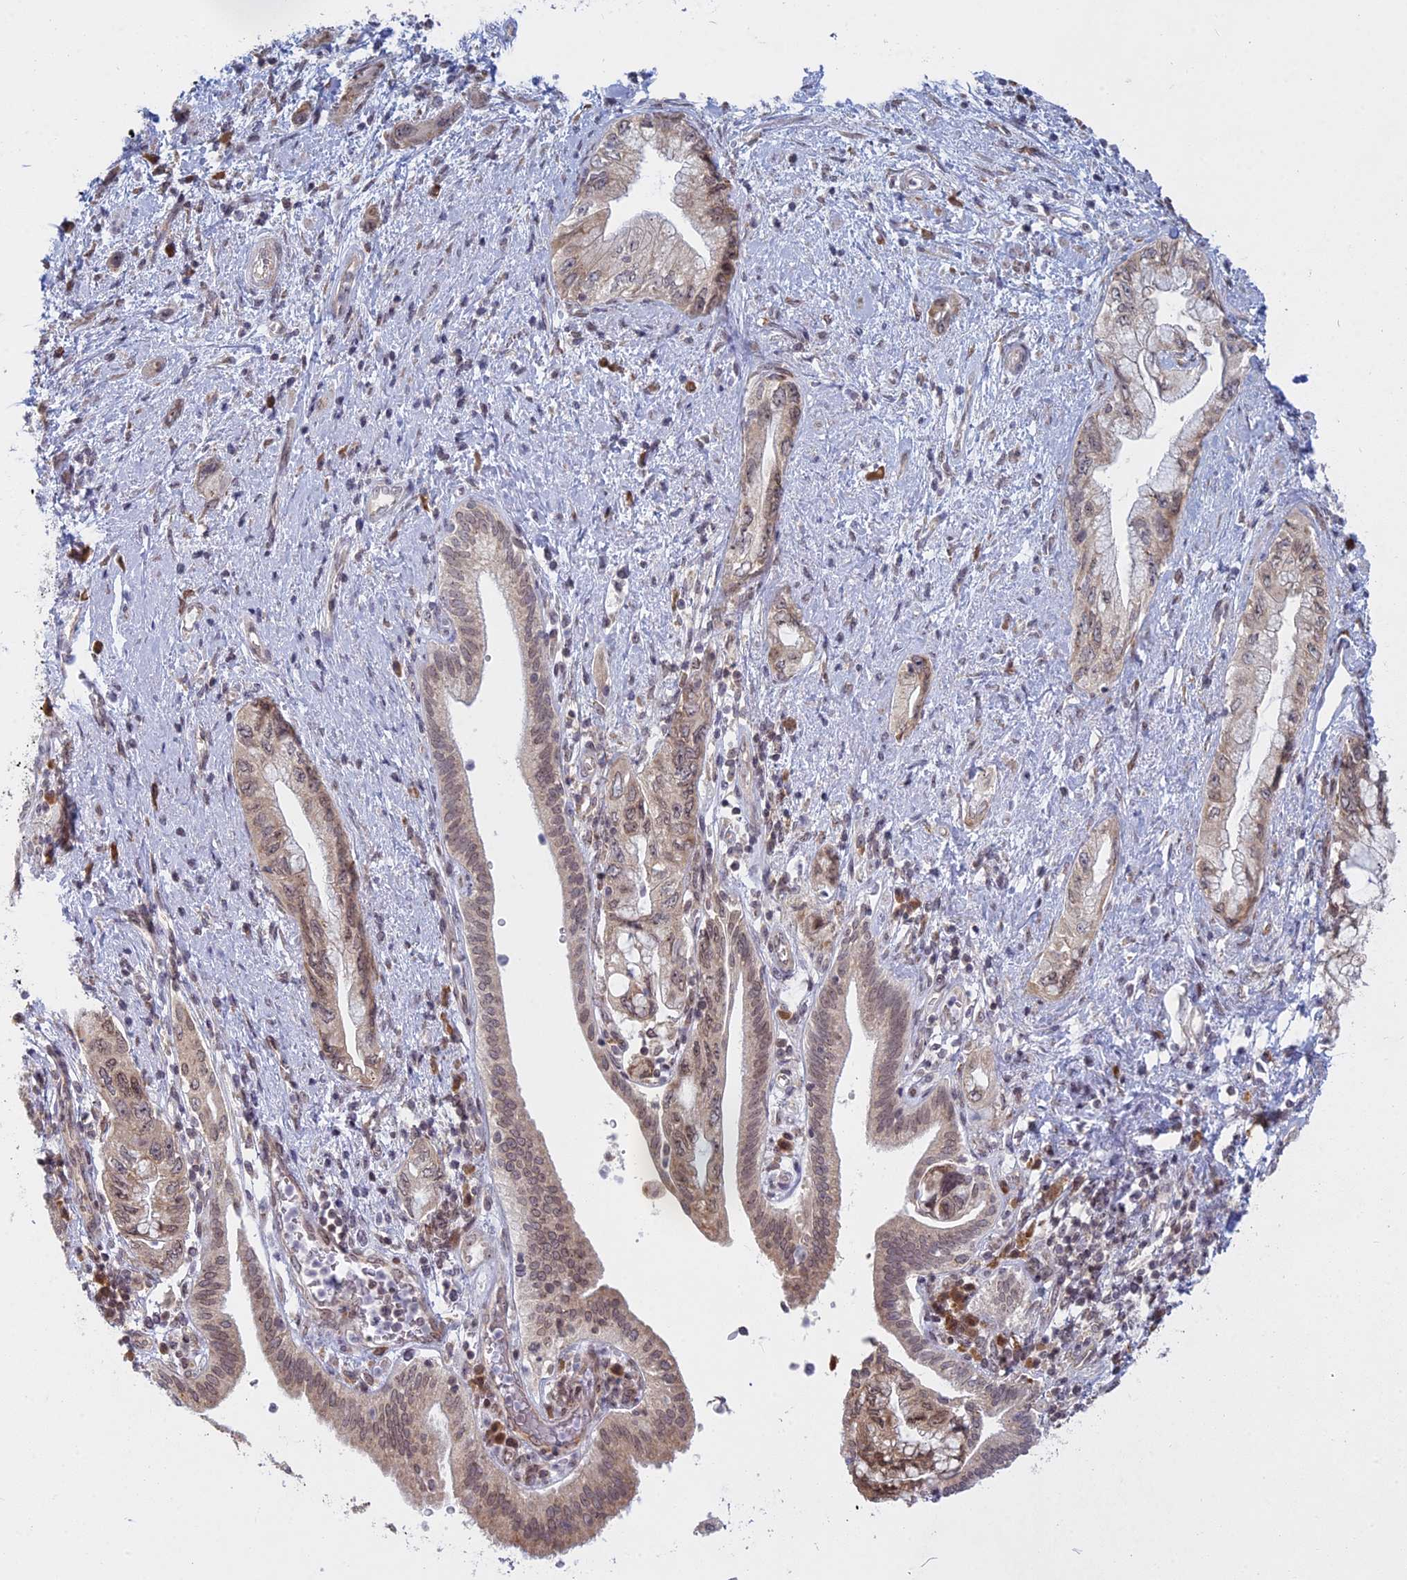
{"staining": {"intensity": "weak", "quantity": "25%-75%", "location": "cytoplasmic/membranous,nuclear"}, "tissue": "pancreatic cancer", "cell_type": "Tumor cells", "image_type": "cancer", "snomed": [{"axis": "morphology", "description": "Adenocarcinoma, NOS"}, {"axis": "topography", "description": "Pancreas"}], "caption": "A histopathology image of pancreatic cancer (adenocarcinoma) stained for a protein shows weak cytoplasmic/membranous and nuclear brown staining in tumor cells. Immunohistochemistry (ihc) stains the protein of interest in brown and the nuclei are stained blue.", "gene": "RPS19BP1", "patient": {"sex": "female", "age": 73}}